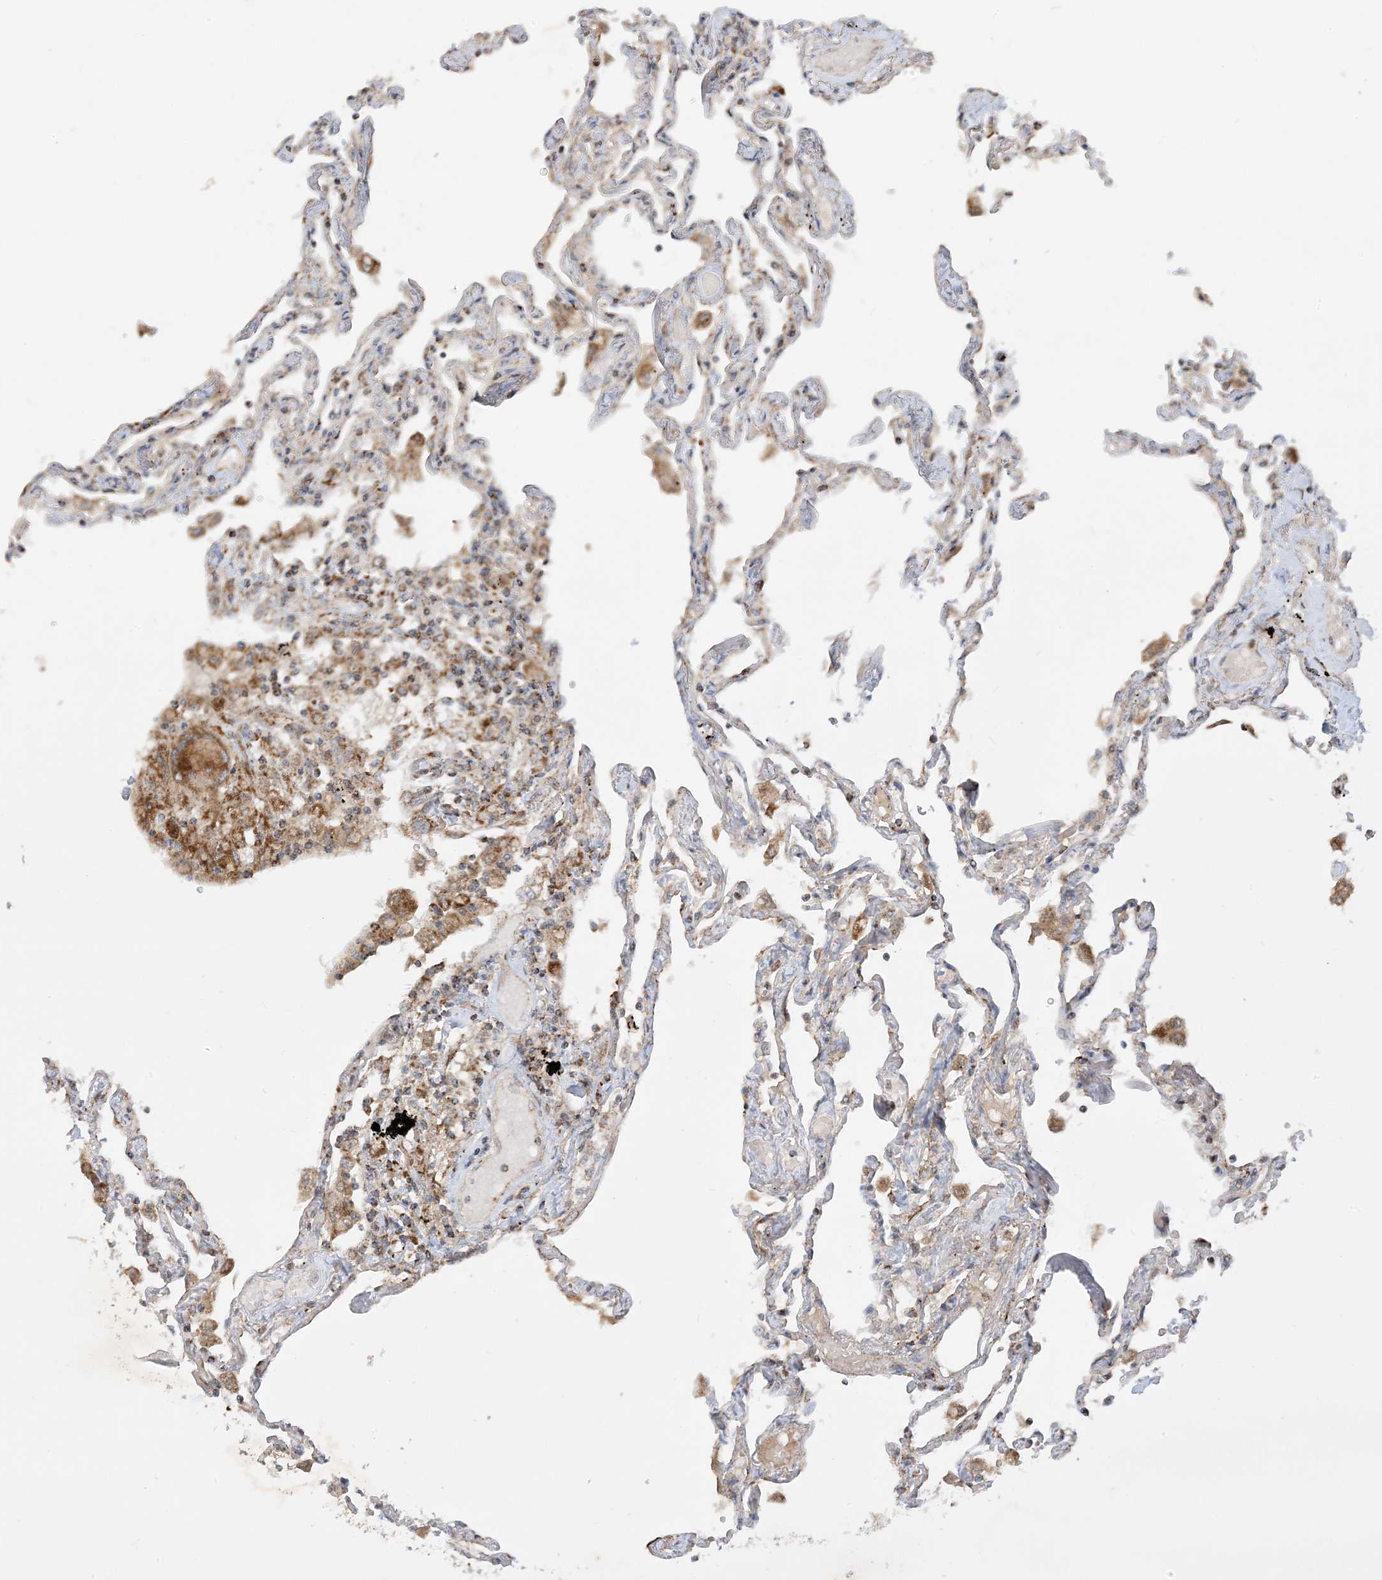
{"staining": {"intensity": "weak", "quantity": "<25%", "location": "cytoplasmic/membranous"}, "tissue": "lung", "cell_type": "Alveolar cells", "image_type": "normal", "snomed": [{"axis": "morphology", "description": "Normal tissue, NOS"}, {"axis": "topography", "description": "Lung"}], "caption": "This is a photomicrograph of immunohistochemistry (IHC) staining of unremarkable lung, which shows no positivity in alveolar cells.", "gene": "NDUFAF3", "patient": {"sex": "female", "age": 67}}